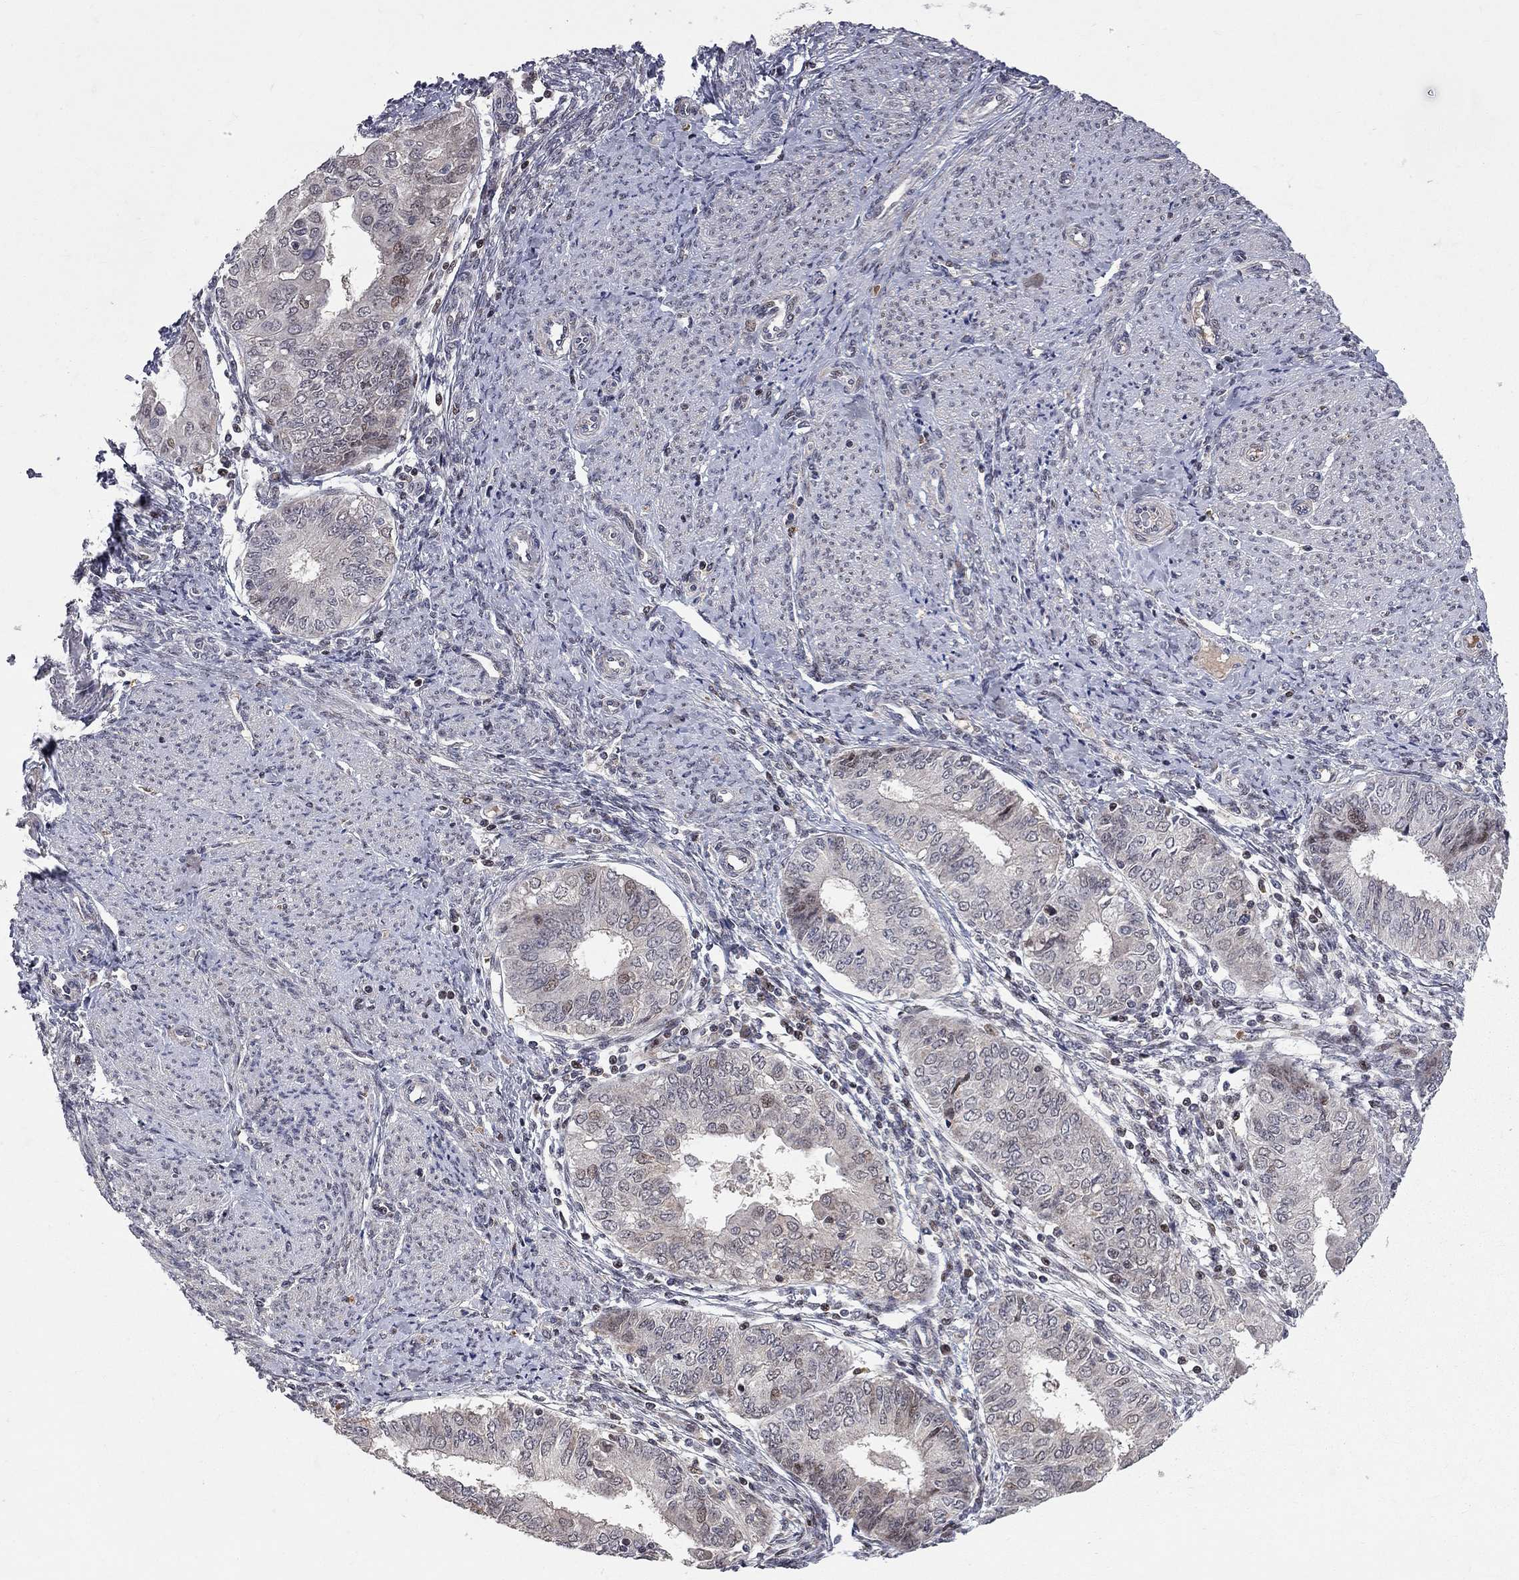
{"staining": {"intensity": "negative", "quantity": "none", "location": "none"}, "tissue": "endometrial cancer", "cell_type": "Tumor cells", "image_type": "cancer", "snomed": [{"axis": "morphology", "description": "Adenocarcinoma, NOS"}, {"axis": "topography", "description": "Endometrium"}], "caption": "Histopathology image shows no protein expression in tumor cells of endometrial adenocarcinoma tissue.", "gene": "HDAC3", "patient": {"sex": "female", "age": 68}}